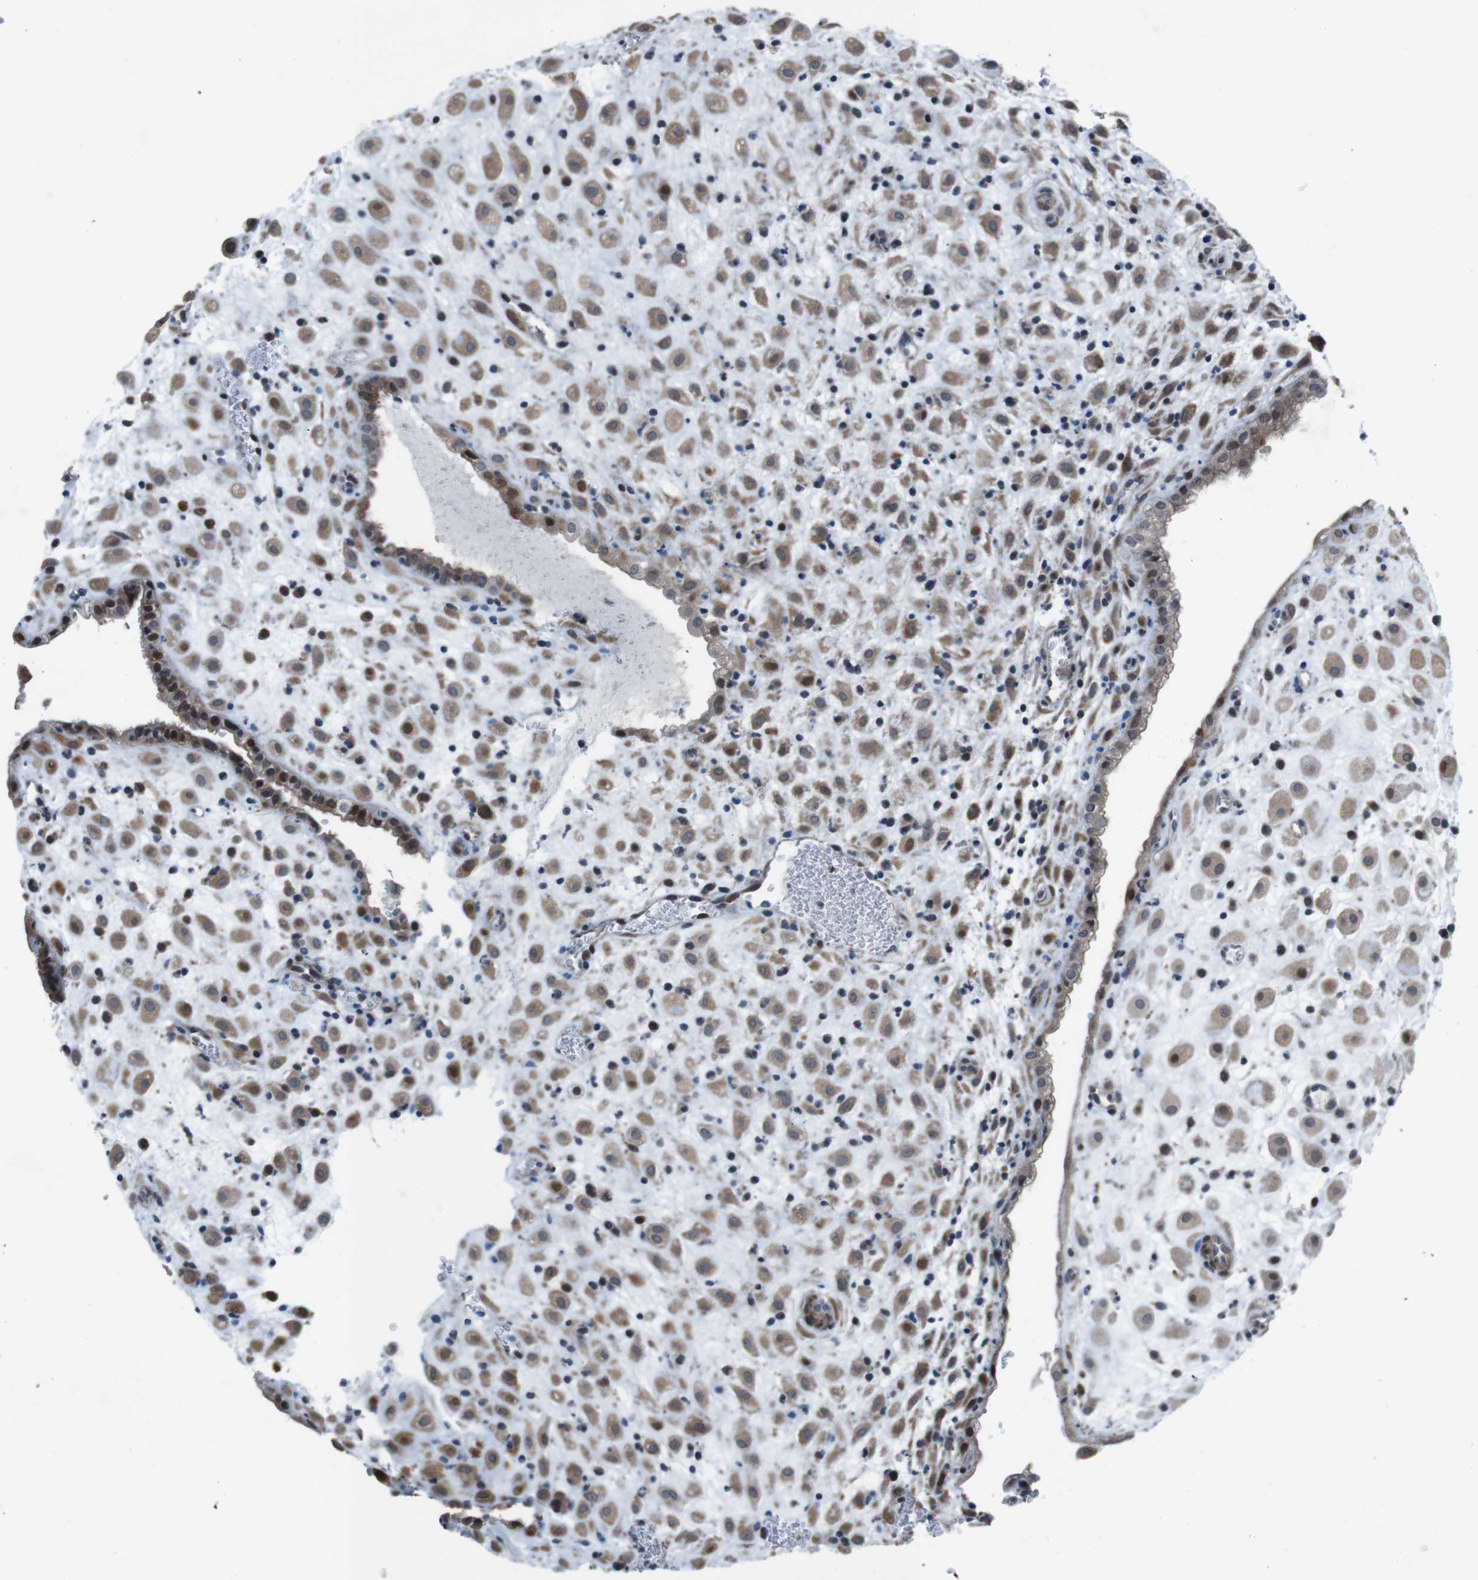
{"staining": {"intensity": "weak", "quantity": ">75%", "location": "cytoplasmic/membranous"}, "tissue": "placenta", "cell_type": "Decidual cells", "image_type": "normal", "snomed": [{"axis": "morphology", "description": "Normal tissue, NOS"}, {"axis": "topography", "description": "Placenta"}], "caption": "Immunohistochemical staining of normal placenta shows low levels of weak cytoplasmic/membranous staining in about >75% of decidual cells. (Stains: DAB (3,3'-diaminobenzidine) in brown, nuclei in blue, Microscopy: brightfield microscopy at high magnification).", "gene": "PBRM1", "patient": {"sex": "female", "age": 35}}